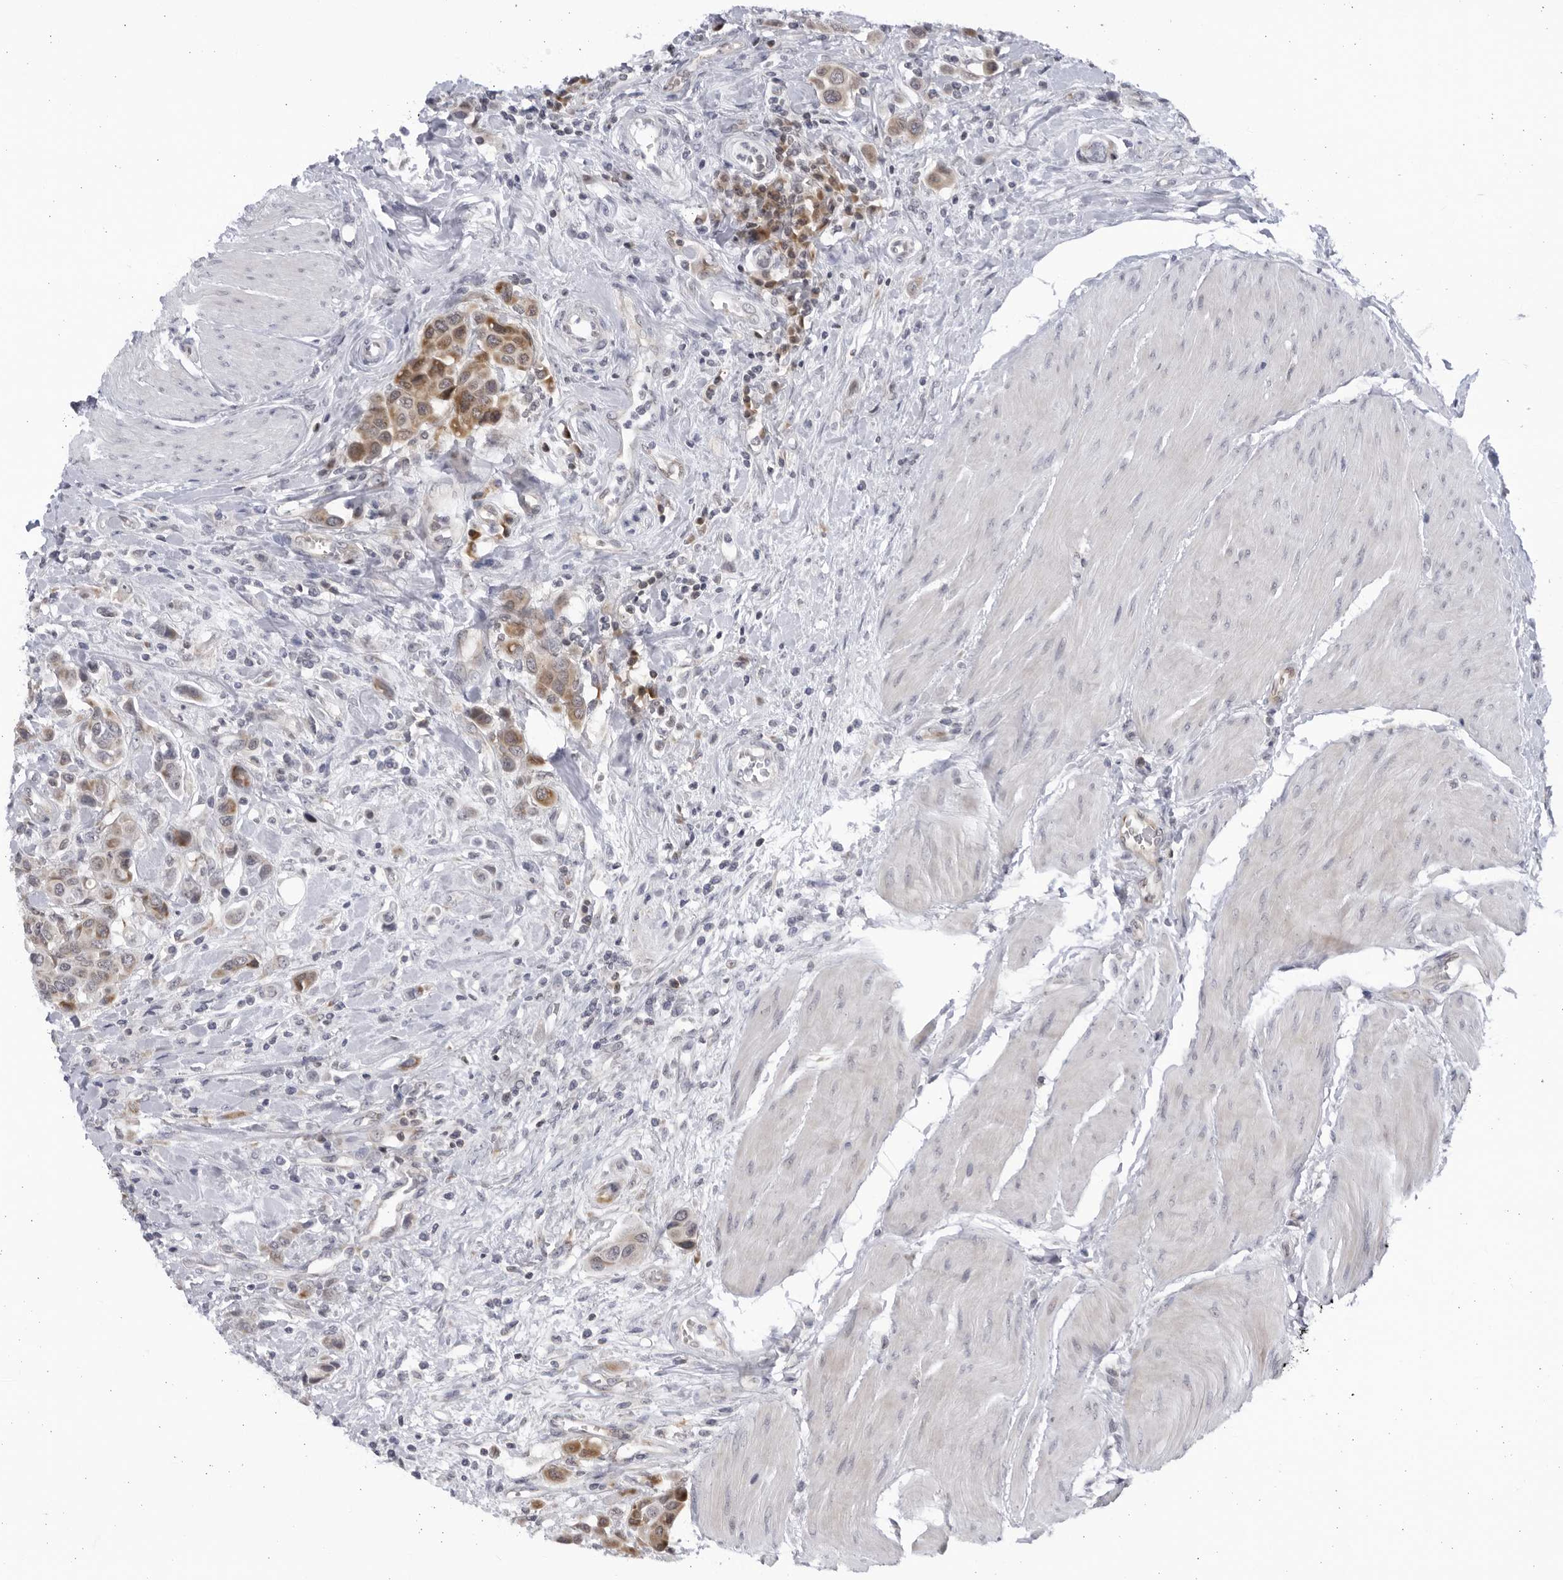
{"staining": {"intensity": "moderate", "quantity": ">75%", "location": "cytoplasmic/membranous"}, "tissue": "urothelial cancer", "cell_type": "Tumor cells", "image_type": "cancer", "snomed": [{"axis": "morphology", "description": "Urothelial carcinoma, High grade"}, {"axis": "topography", "description": "Urinary bladder"}], "caption": "Protein expression by immunohistochemistry displays moderate cytoplasmic/membranous expression in approximately >75% of tumor cells in high-grade urothelial carcinoma.", "gene": "SLC25A22", "patient": {"sex": "male", "age": 50}}